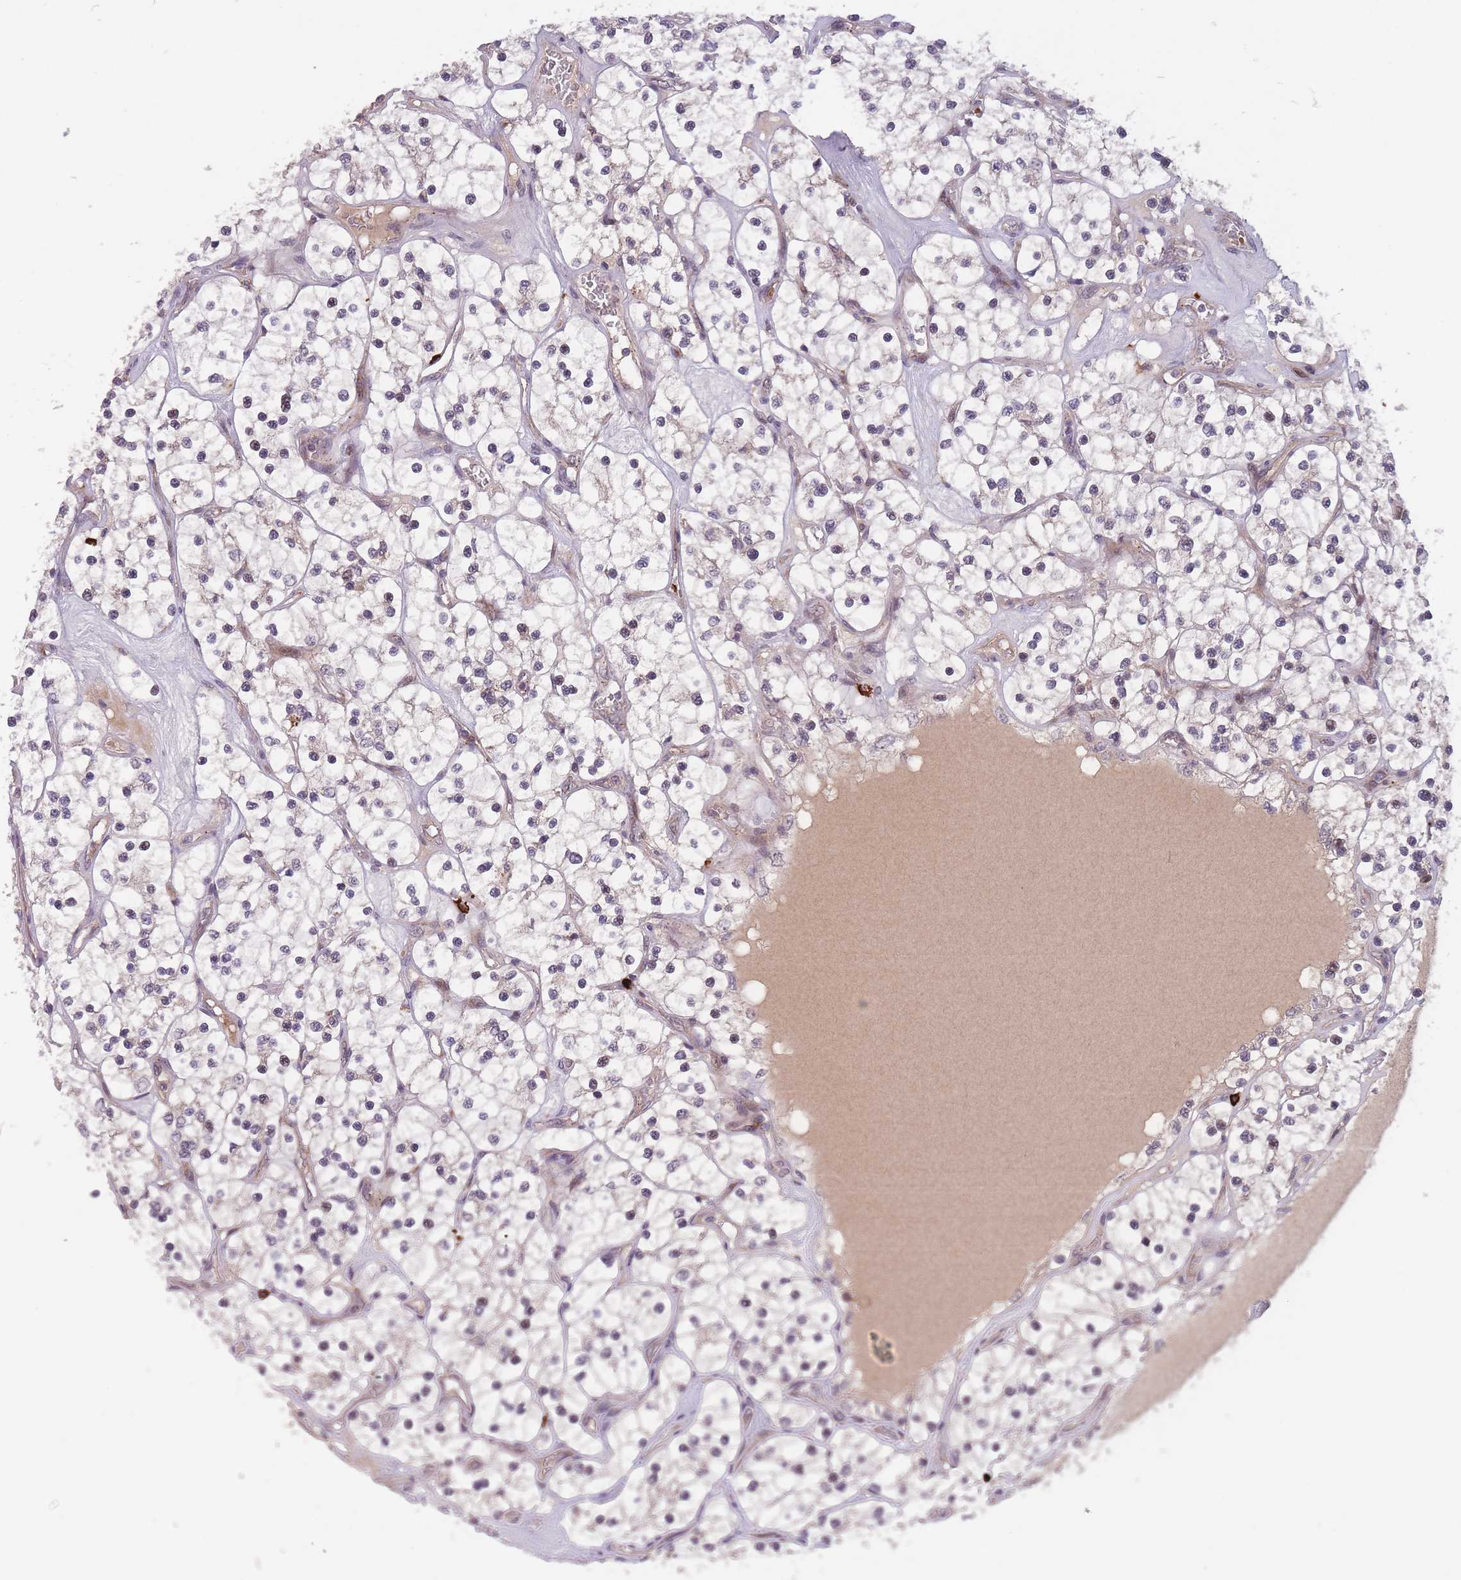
{"staining": {"intensity": "negative", "quantity": "none", "location": "none"}, "tissue": "renal cancer", "cell_type": "Tumor cells", "image_type": "cancer", "snomed": [{"axis": "morphology", "description": "Adenocarcinoma, NOS"}, {"axis": "topography", "description": "Kidney"}], "caption": "Immunohistochemical staining of human adenocarcinoma (renal) exhibits no significant positivity in tumor cells.", "gene": "SECTM1", "patient": {"sex": "female", "age": 69}}